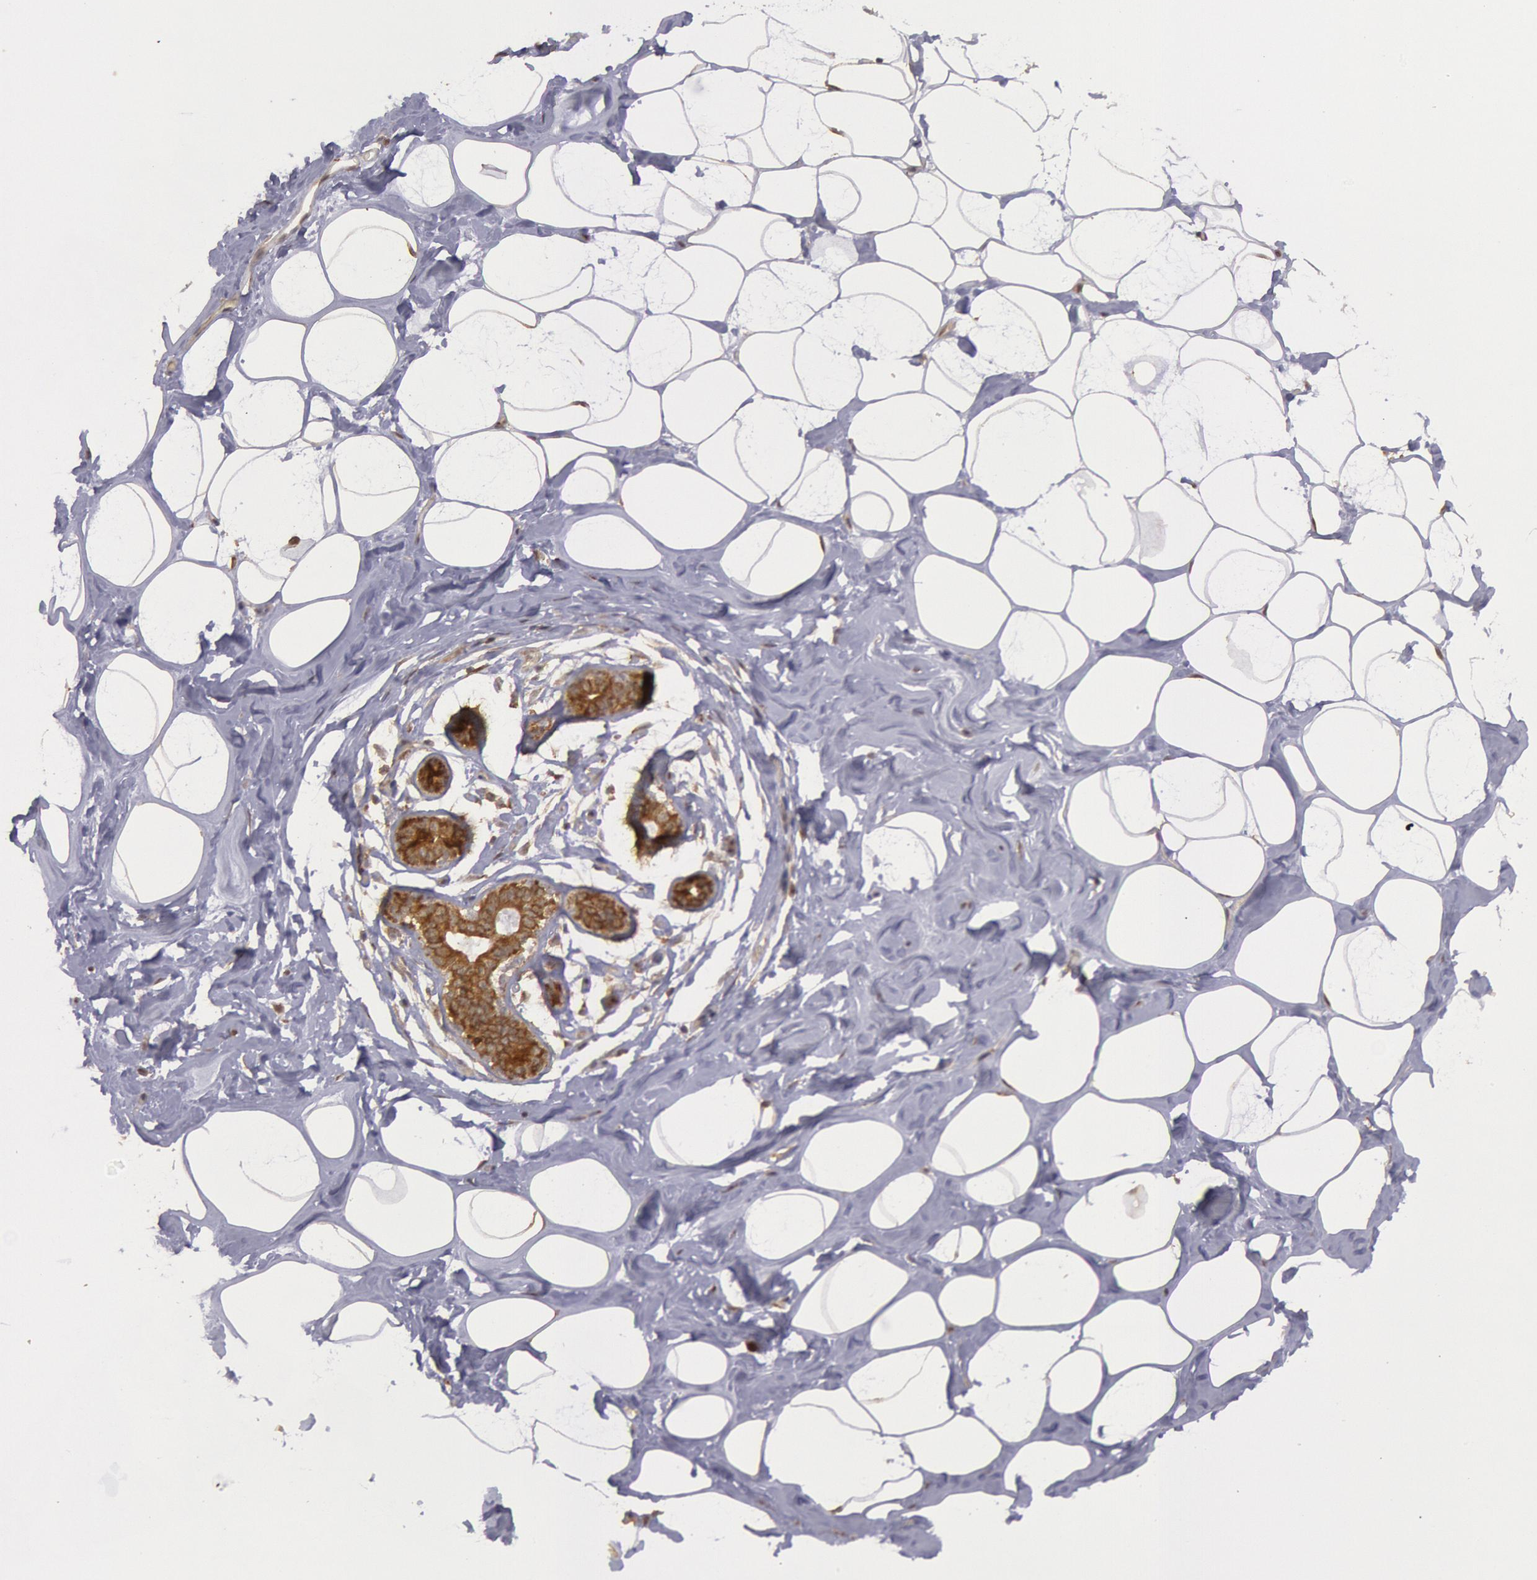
{"staining": {"intensity": "negative", "quantity": "none", "location": "none"}, "tissue": "breast", "cell_type": "Adipocytes", "image_type": "normal", "snomed": [{"axis": "morphology", "description": "Normal tissue, NOS"}, {"axis": "morphology", "description": "Fibrosis, NOS"}, {"axis": "topography", "description": "Breast"}], "caption": "Micrograph shows no significant protein expression in adipocytes of unremarkable breast. The staining is performed using DAB brown chromogen with nuclei counter-stained in using hematoxylin.", "gene": "USP14", "patient": {"sex": "female", "age": 39}}